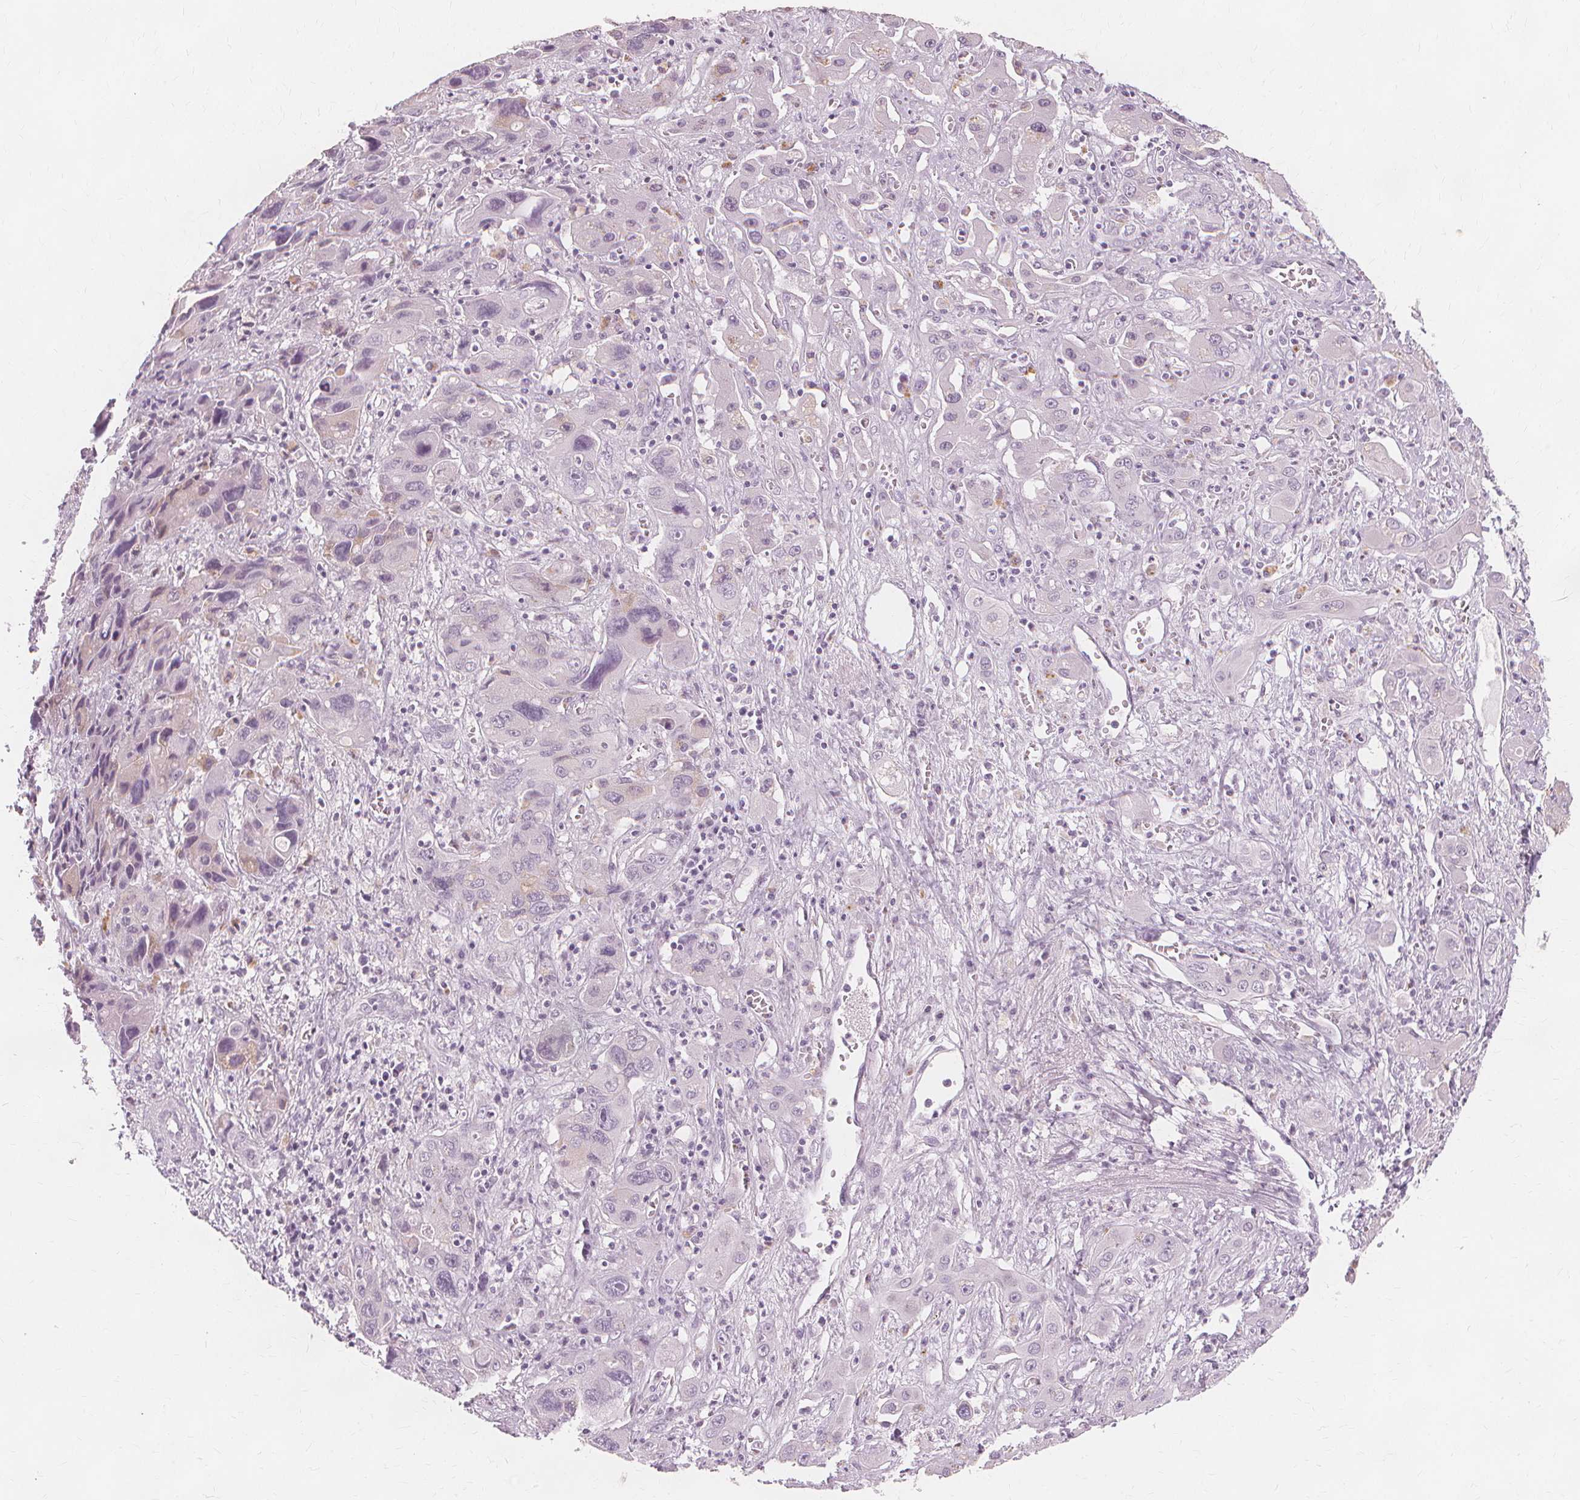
{"staining": {"intensity": "negative", "quantity": "none", "location": "none"}, "tissue": "liver cancer", "cell_type": "Tumor cells", "image_type": "cancer", "snomed": [{"axis": "morphology", "description": "Cholangiocarcinoma"}, {"axis": "topography", "description": "Liver"}], "caption": "An image of cholangiocarcinoma (liver) stained for a protein demonstrates no brown staining in tumor cells. (DAB immunohistochemistry (IHC), high magnification).", "gene": "TFF1", "patient": {"sex": "male", "age": 67}}